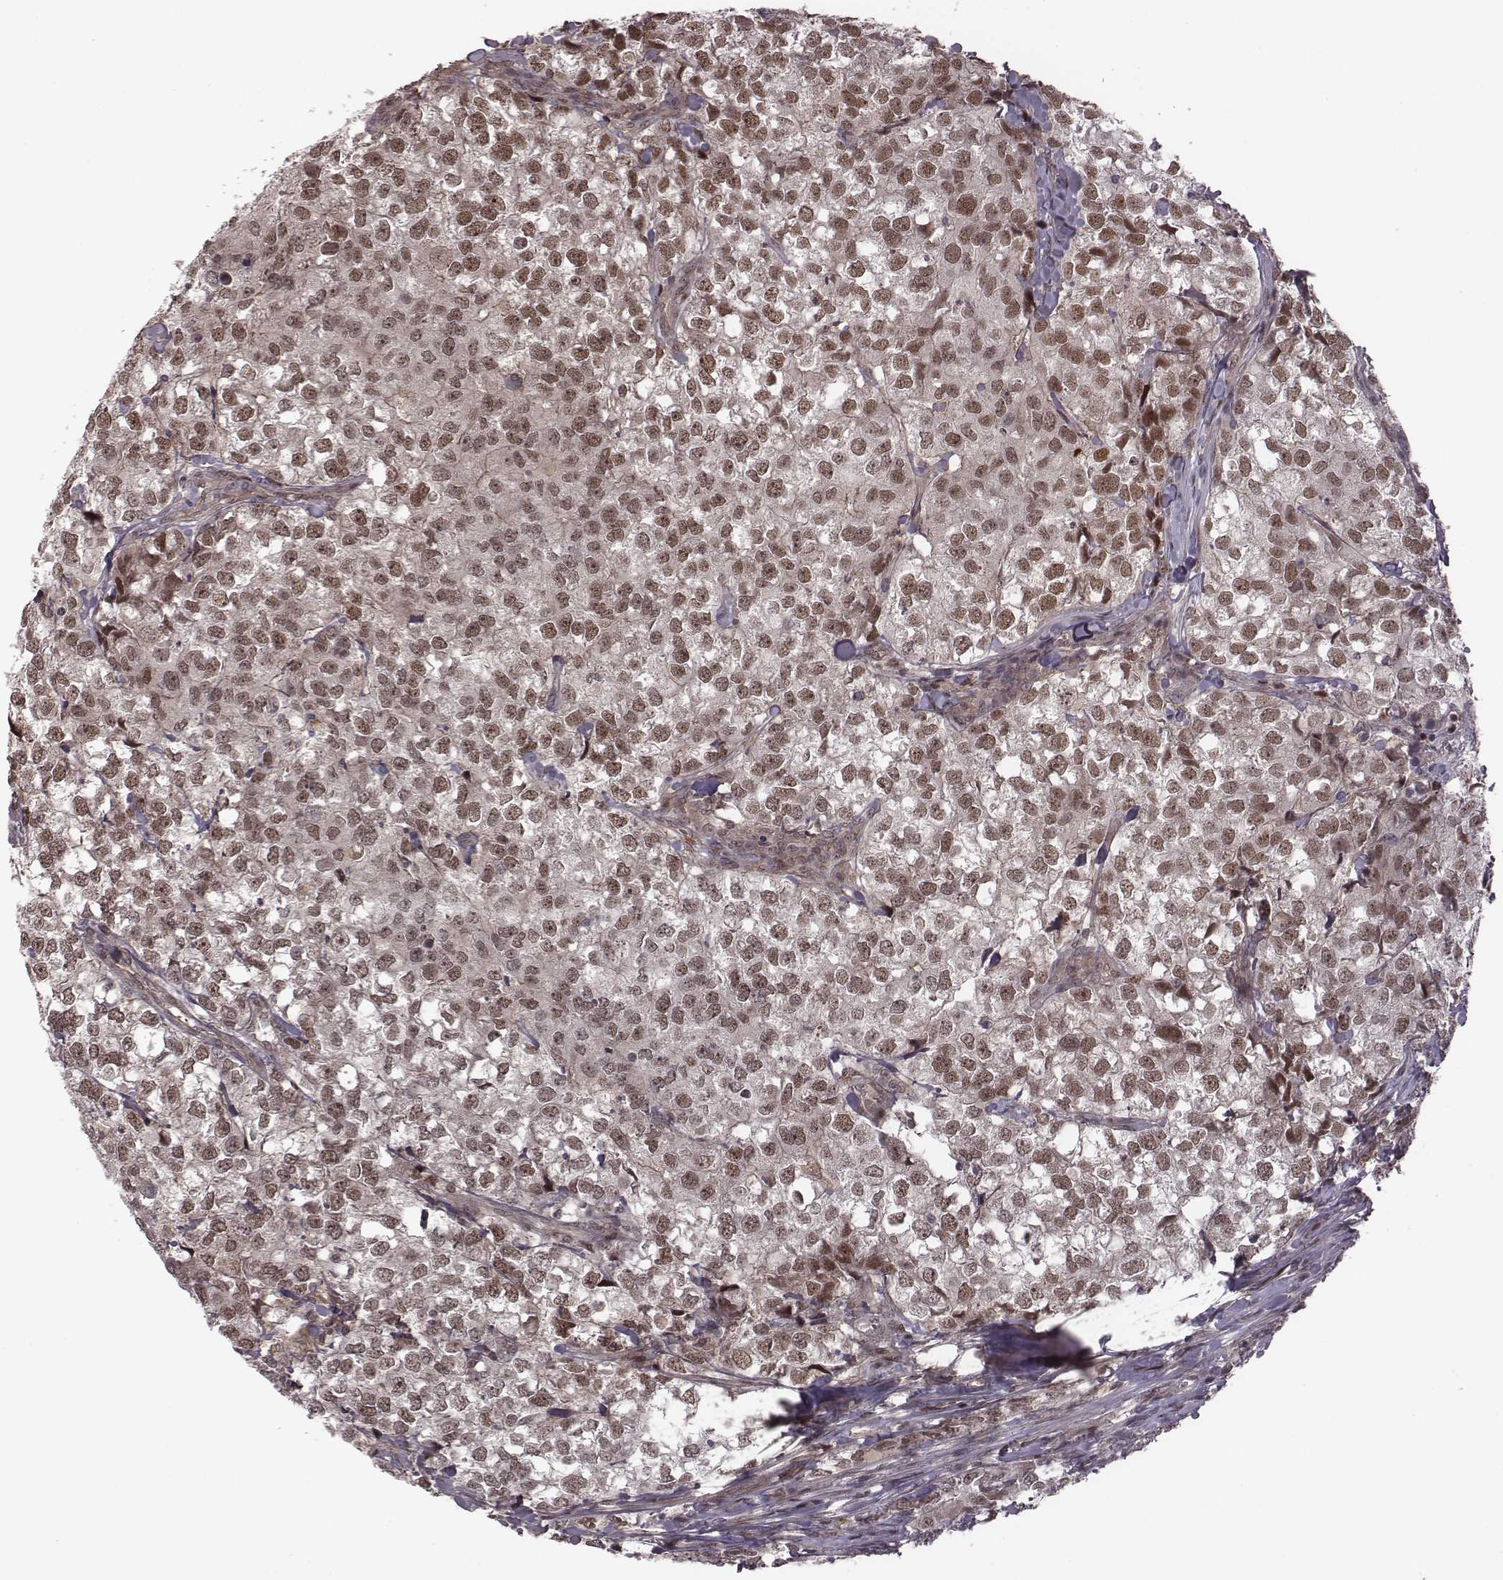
{"staining": {"intensity": "weak", "quantity": ">75%", "location": "nuclear"}, "tissue": "breast cancer", "cell_type": "Tumor cells", "image_type": "cancer", "snomed": [{"axis": "morphology", "description": "Duct carcinoma"}, {"axis": "topography", "description": "Breast"}], "caption": "High-power microscopy captured an IHC image of infiltrating ductal carcinoma (breast), revealing weak nuclear positivity in approximately >75% of tumor cells.", "gene": "RPL3", "patient": {"sex": "female", "age": 30}}